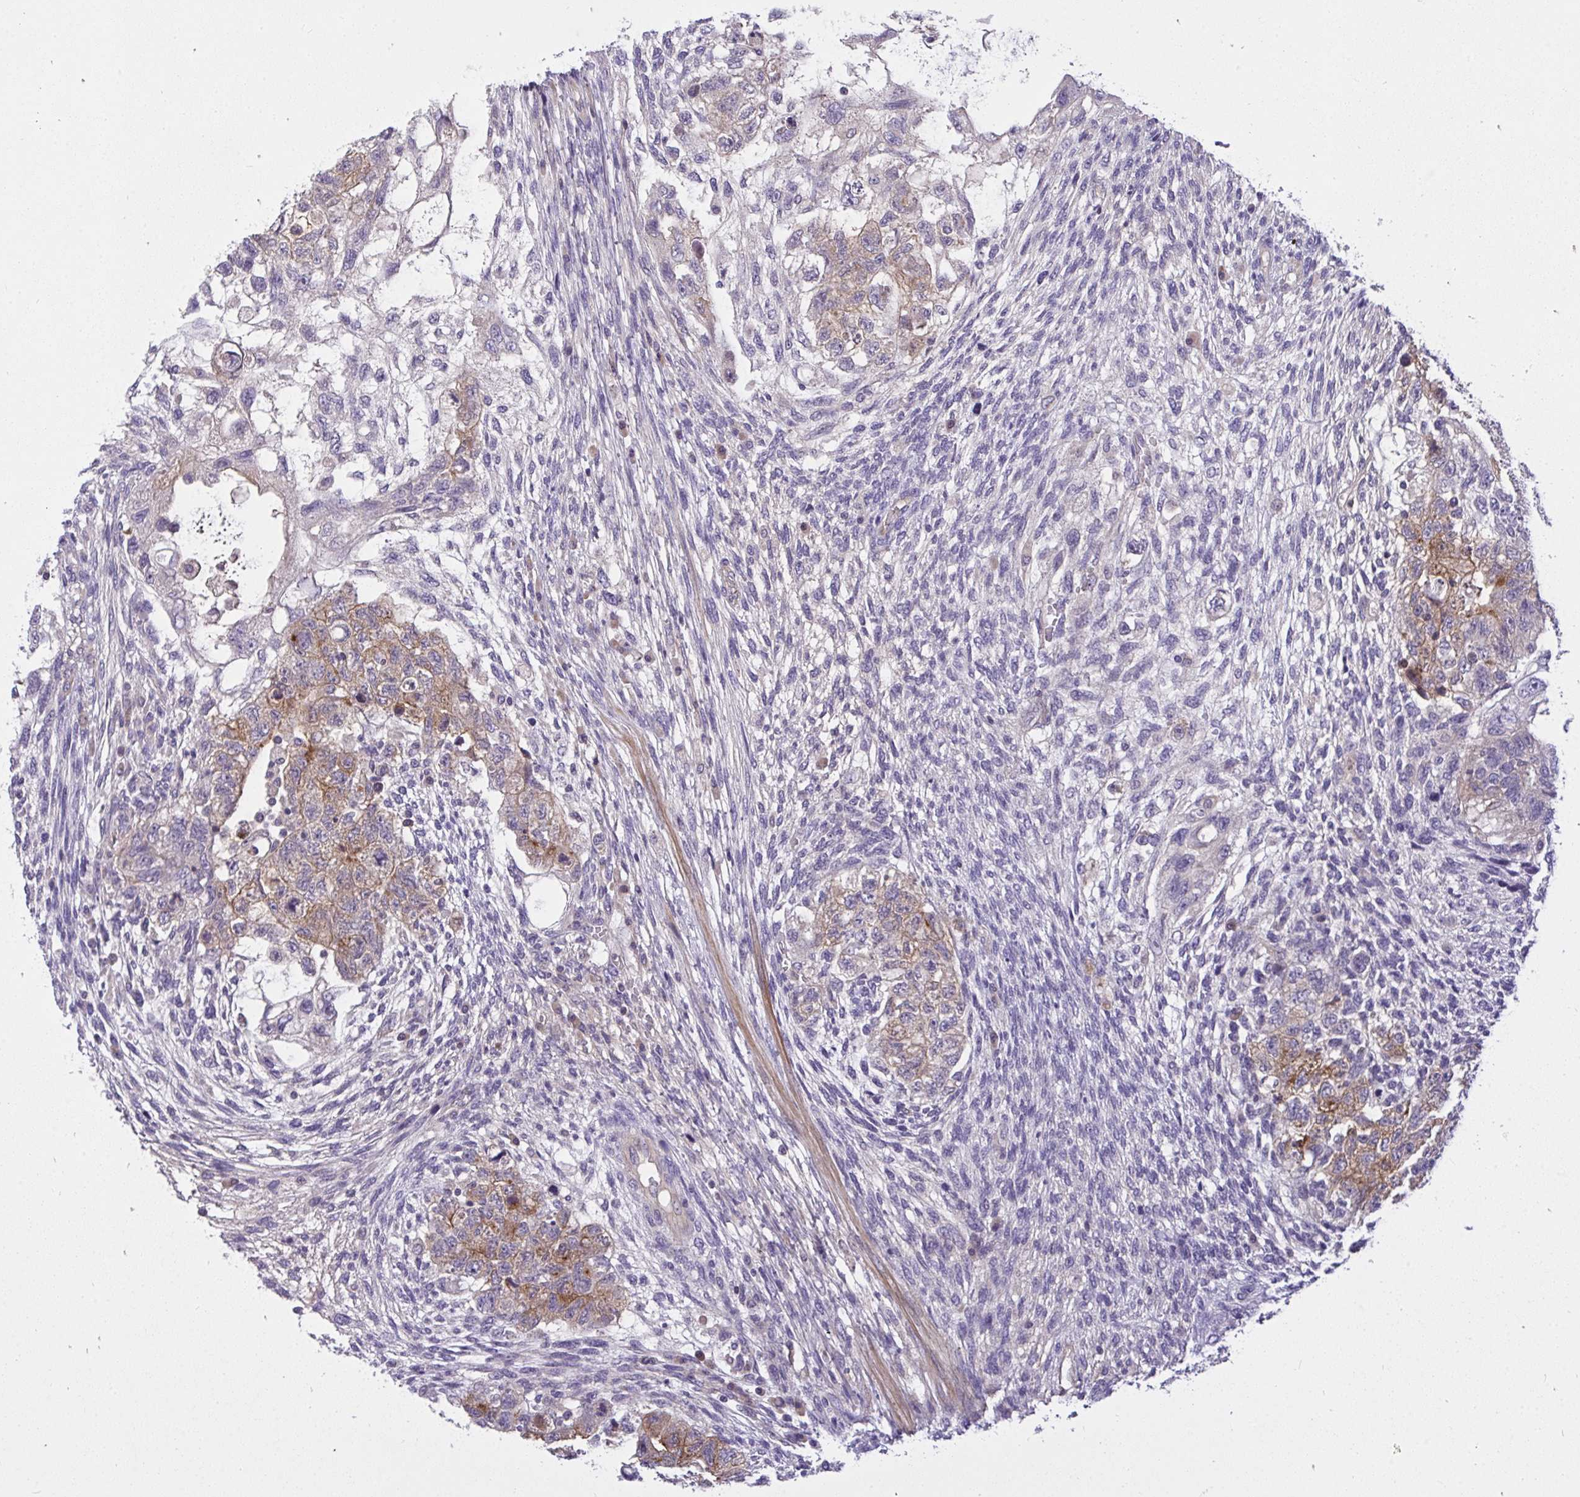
{"staining": {"intensity": "moderate", "quantity": "25%-75%", "location": "cytoplasmic/membranous"}, "tissue": "testis cancer", "cell_type": "Tumor cells", "image_type": "cancer", "snomed": [{"axis": "morphology", "description": "Normal tissue, NOS"}, {"axis": "morphology", "description": "Carcinoma, Embryonal, NOS"}, {"axis": "topography", "description": "Testis"}], "caption": "A photomicrograph of human testis cancer stained for a protein demonstrates moderate cytoplasmic/membranous brown staining in tumor cells.", "gene": "C19orf54", "patient": {"sex": "male", "age": 36}}